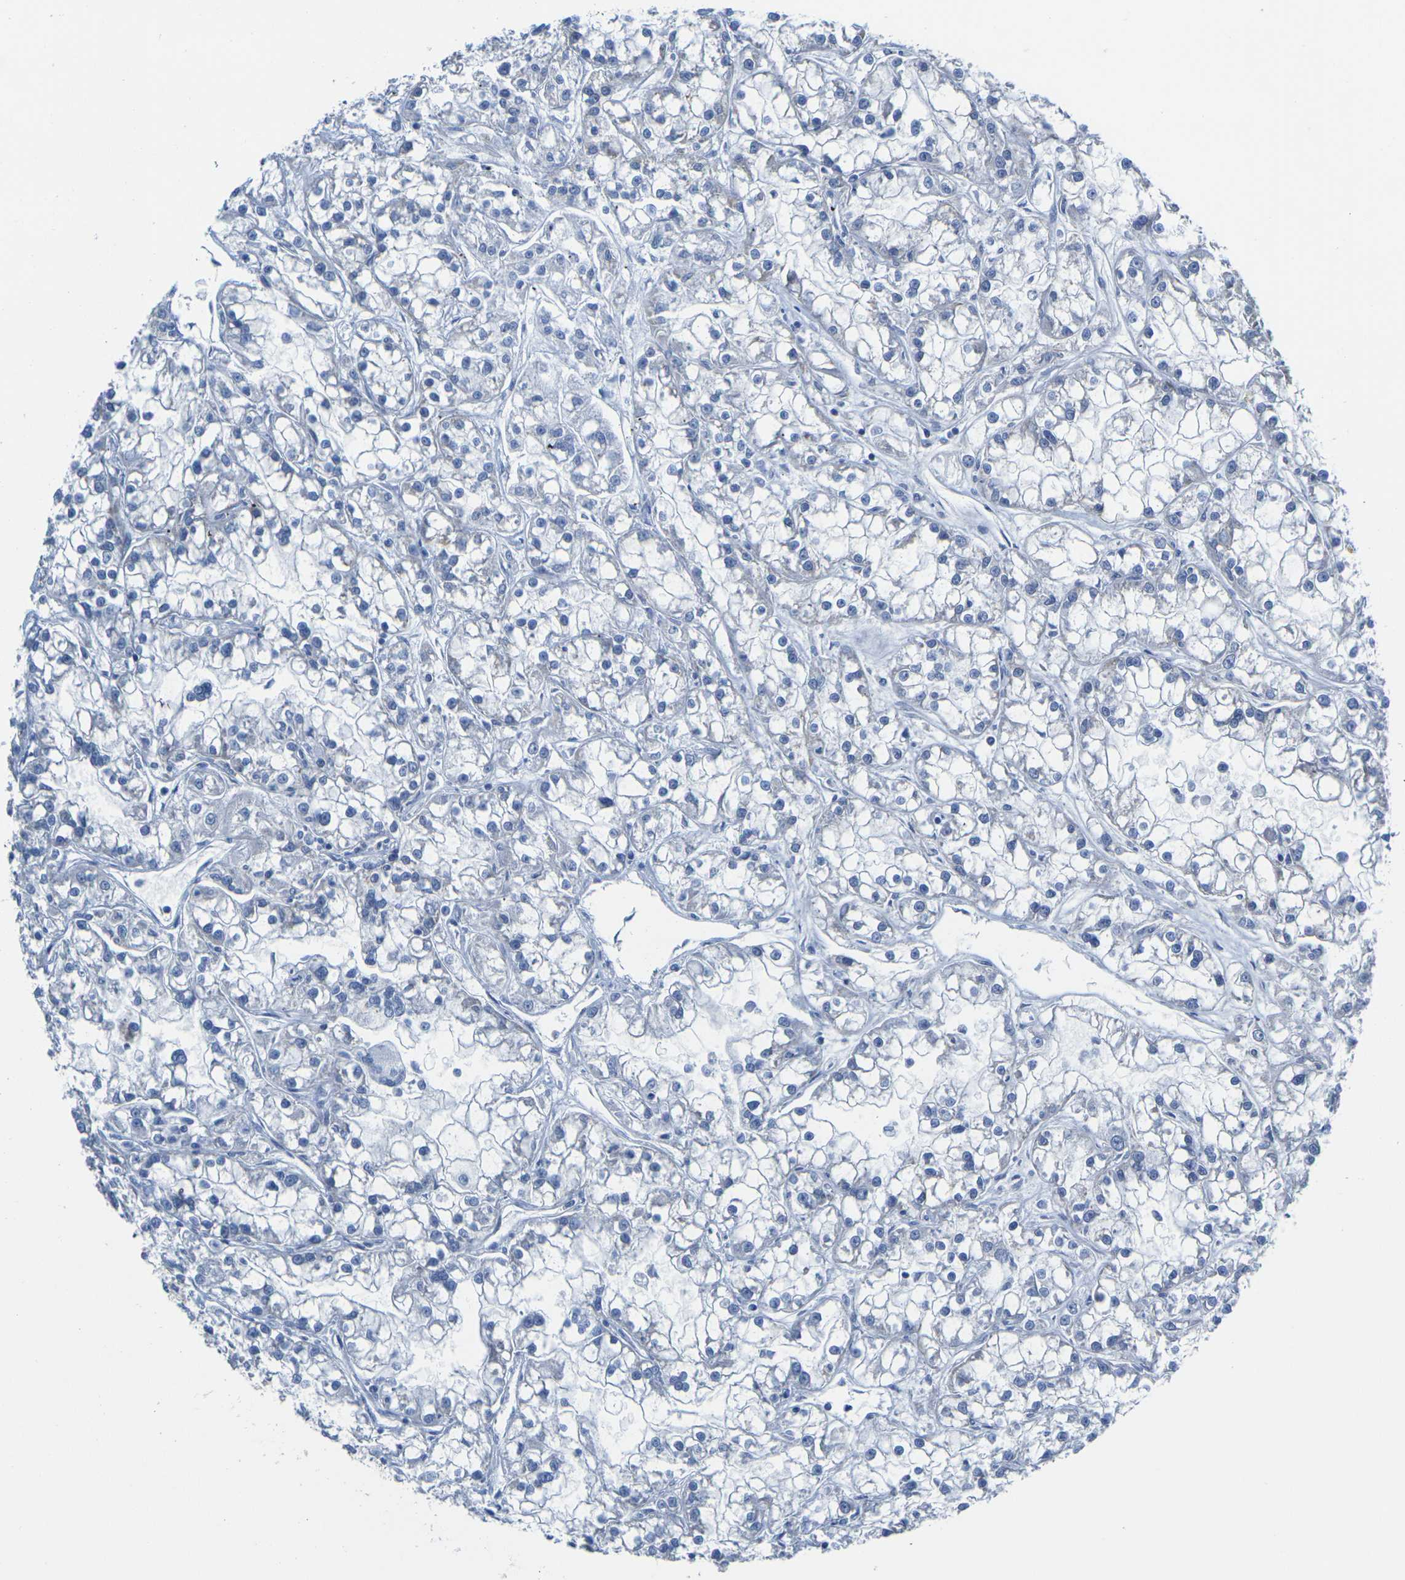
{"staining": {"intensity": "negative", "quantity": "none", "location": "none"}, "tissue": "renal cancer", "cell_type": "Tumor cells", "image_type": "cancer", "snomed": [{"axis": "morphology", "description": "Adenocarcinoma, NOS"}, {"axis": "topography", "description": "Kidney"}], "caption": "Immunohistochemistry (IHC) histopathology image of renal cancer stained for a protein (brown), which reveals no expression in tumor cells.", "gene": "TMEM204", "patient": {"sex": "female", "age": 52}}